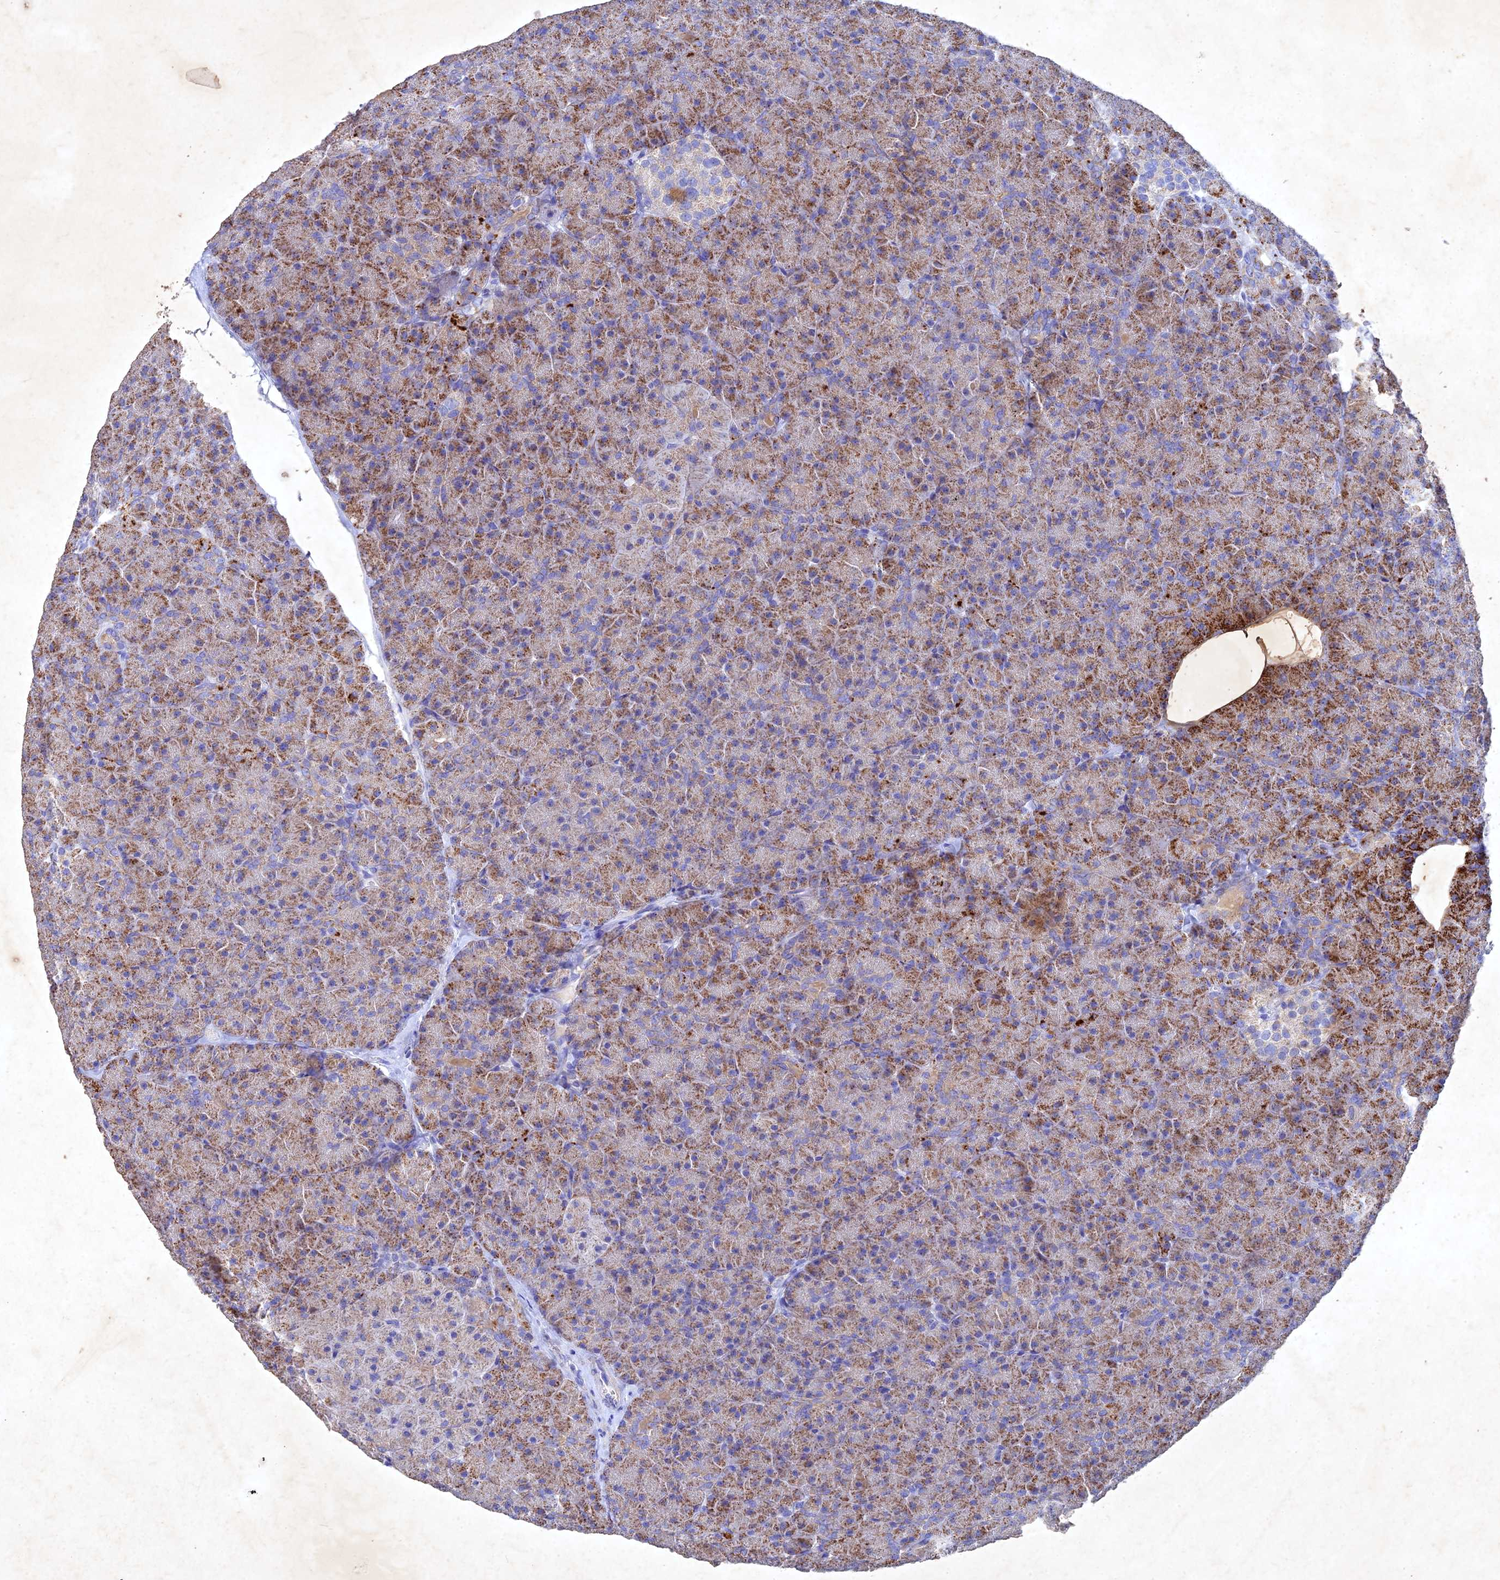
{"staining": {"intensity": "moderate", "quantity": "25%-75%", "location": "cytoplasmic/membranous"}, "tissue": "pancreas", "cell_type": "Exocrine glandular cells", "image_type": "normal", "snomed": [{"axis": "morphology", "description": "Normal tissue, NOS"}, {"axis": "topography", "description": "Pancreas"}], "caption": "Unremarkable pancreas reveals moderate cytoplasmic/membranous staining in about 25%-75% of exocrine glandular cells, visualized by immunohistochemistry.", "gene": "NDUFV1", "patient": {"sex": "male", "age": 36}}